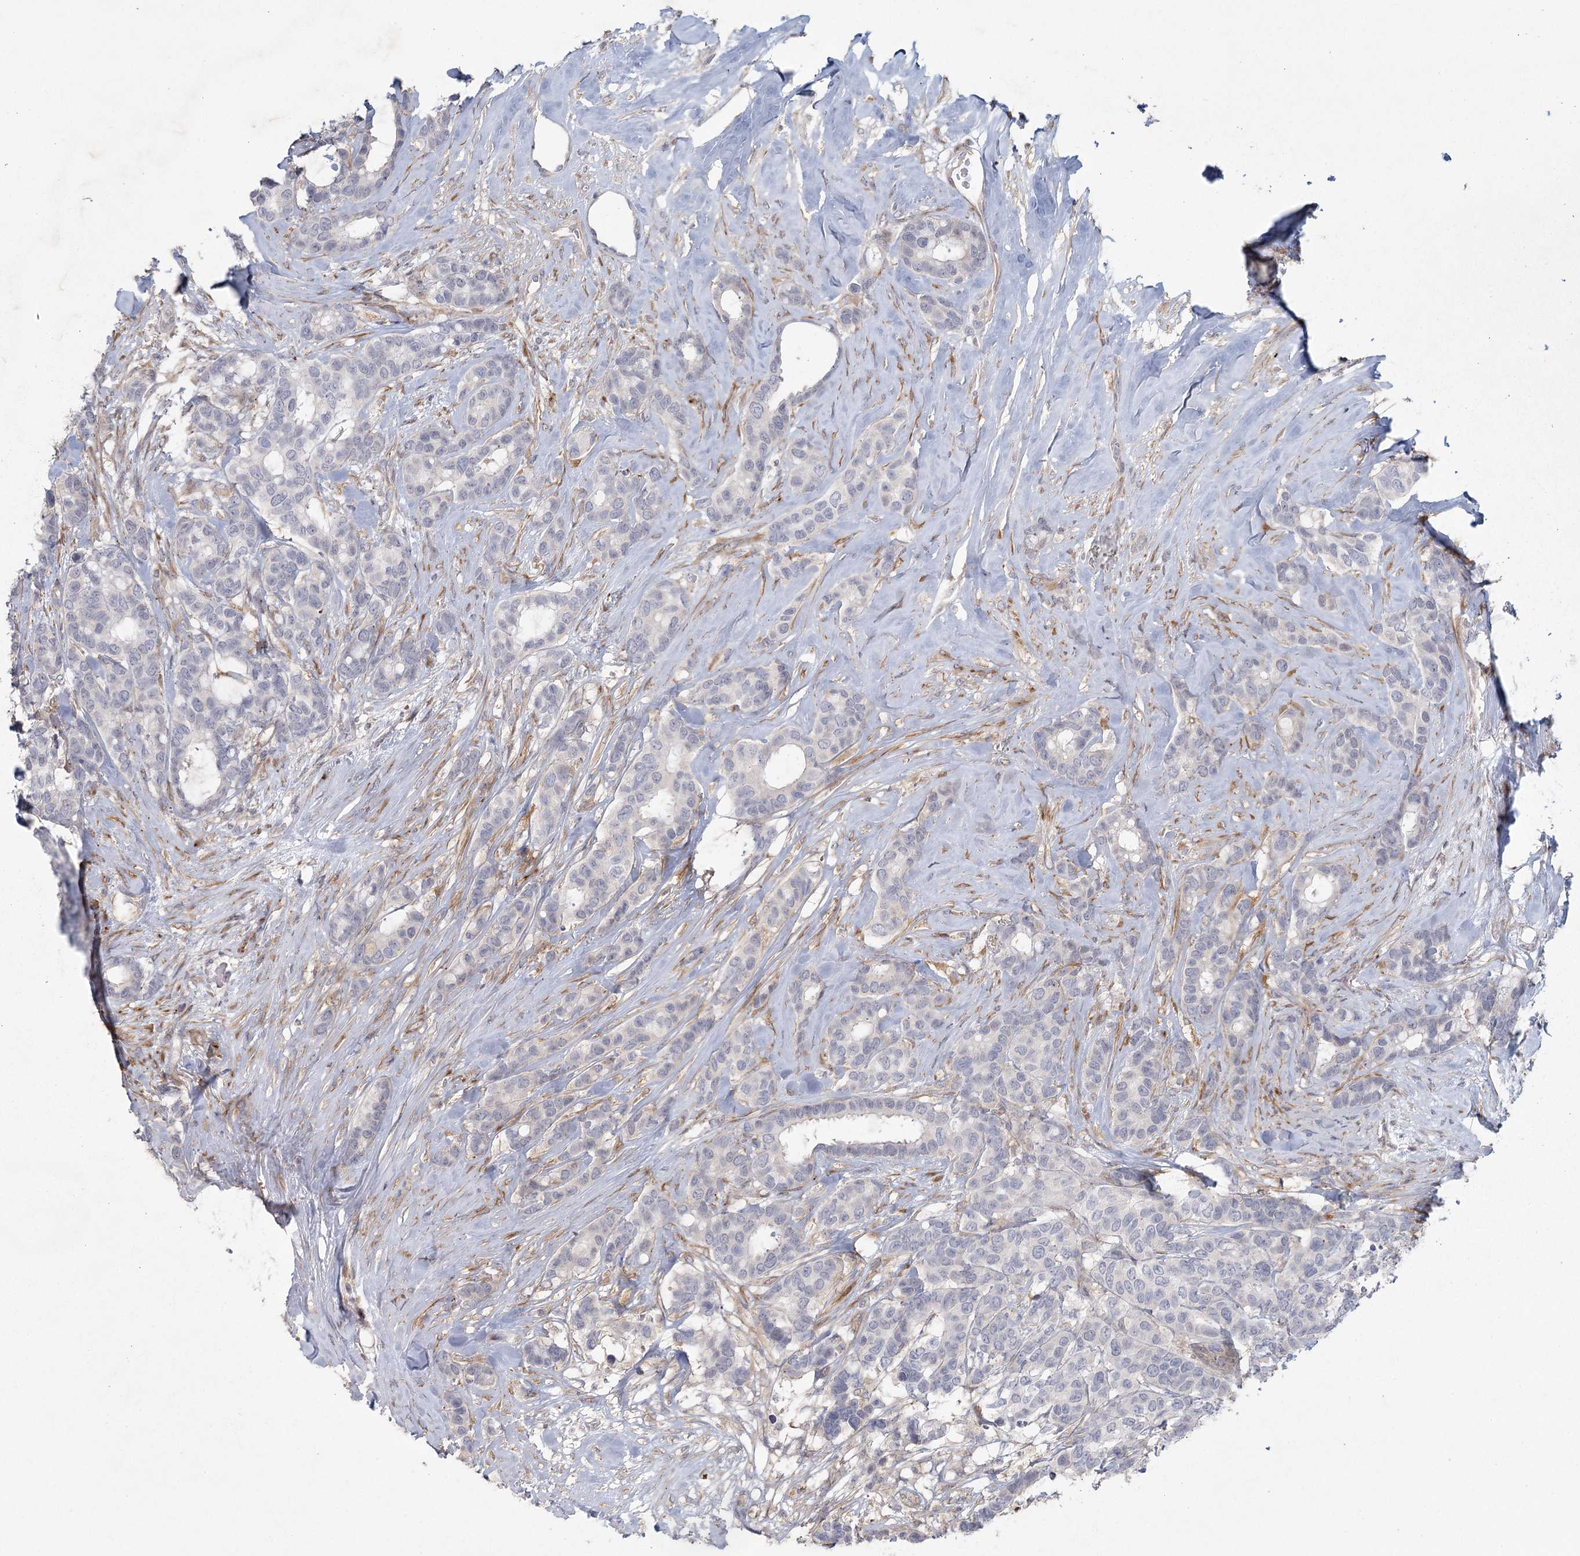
{"staining": {"intensity": "negative", "quantity": "none", "location": "none"}, "tissue": "breast cancer", "cell_type": "Tumor cells", "image_type": "cancer", "snomed": [{"axis": "morphology", "description": "Duct carcinoma"}, {"axis": "topography", "description": "Breast"}], "caption": "IHC photomicrograph of neoplastic tissue: human breast cancer stained with DAB (3,3'-diaminobenzidine) demonstrates no significant protein positivity in tumor cells.", "gene": "FAM110C", "patient": {"sex": "female", "age": 87}}